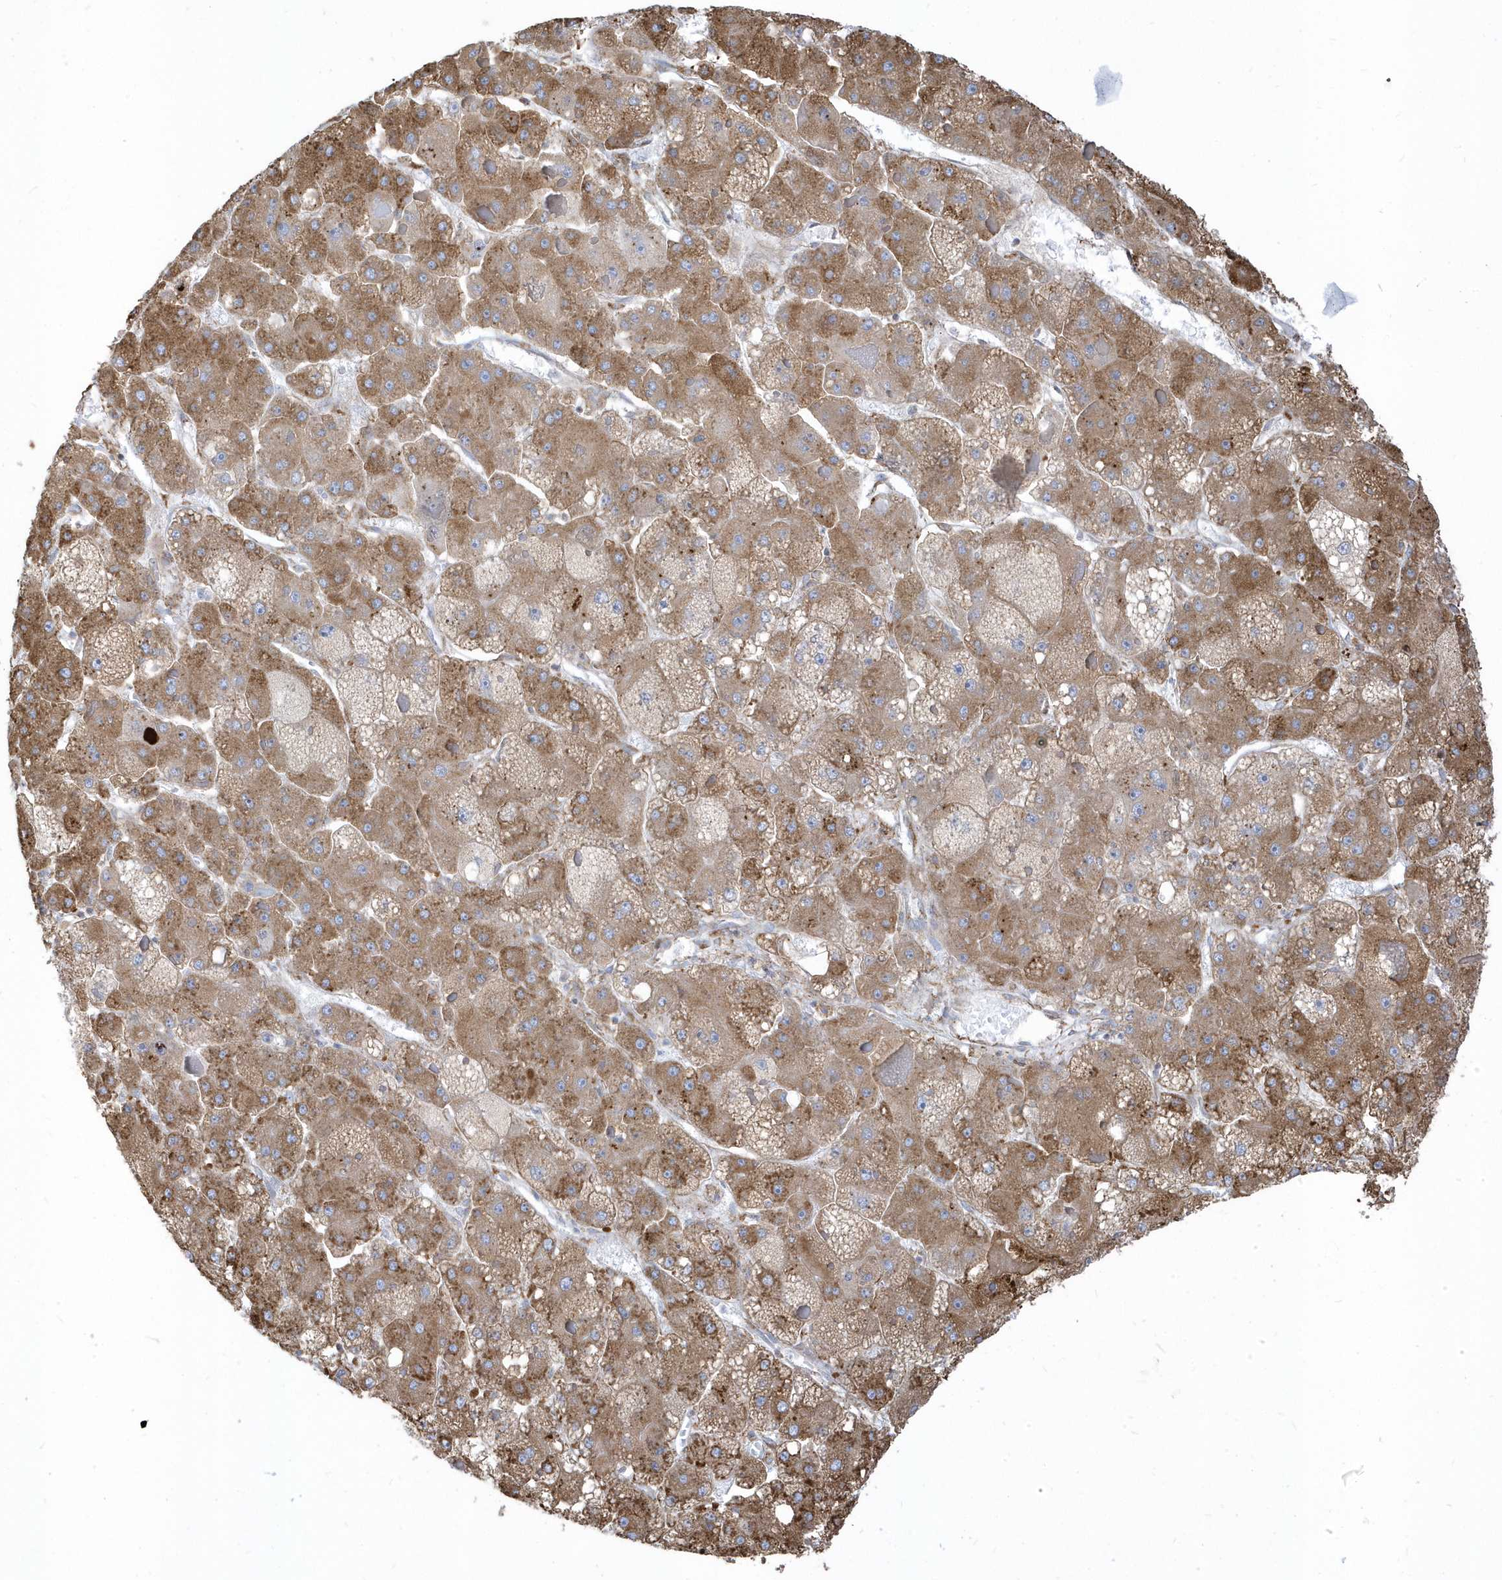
{"staining": {"intensity": "moderate", "quantity": ">75%", "location": "cytoplasmic/membranous"}, "tissue": "liver cancer", "cell_type": "Tumor cells", "image_type": "cancer", "snomed": [{"axis": "morphology", "description": "Carcinoma, Hepatocellular, NOS"}, {"axis": "topography", "description": "Liver"}], "caption": "Immunohistochemical staining of human liver cancer demonstrates moderate cytoplasmic/membranous protein positivity in approximately >75% of tumor cells.", "gene": "PDIA6", "patient": {"sex": "female", "age": 73}}